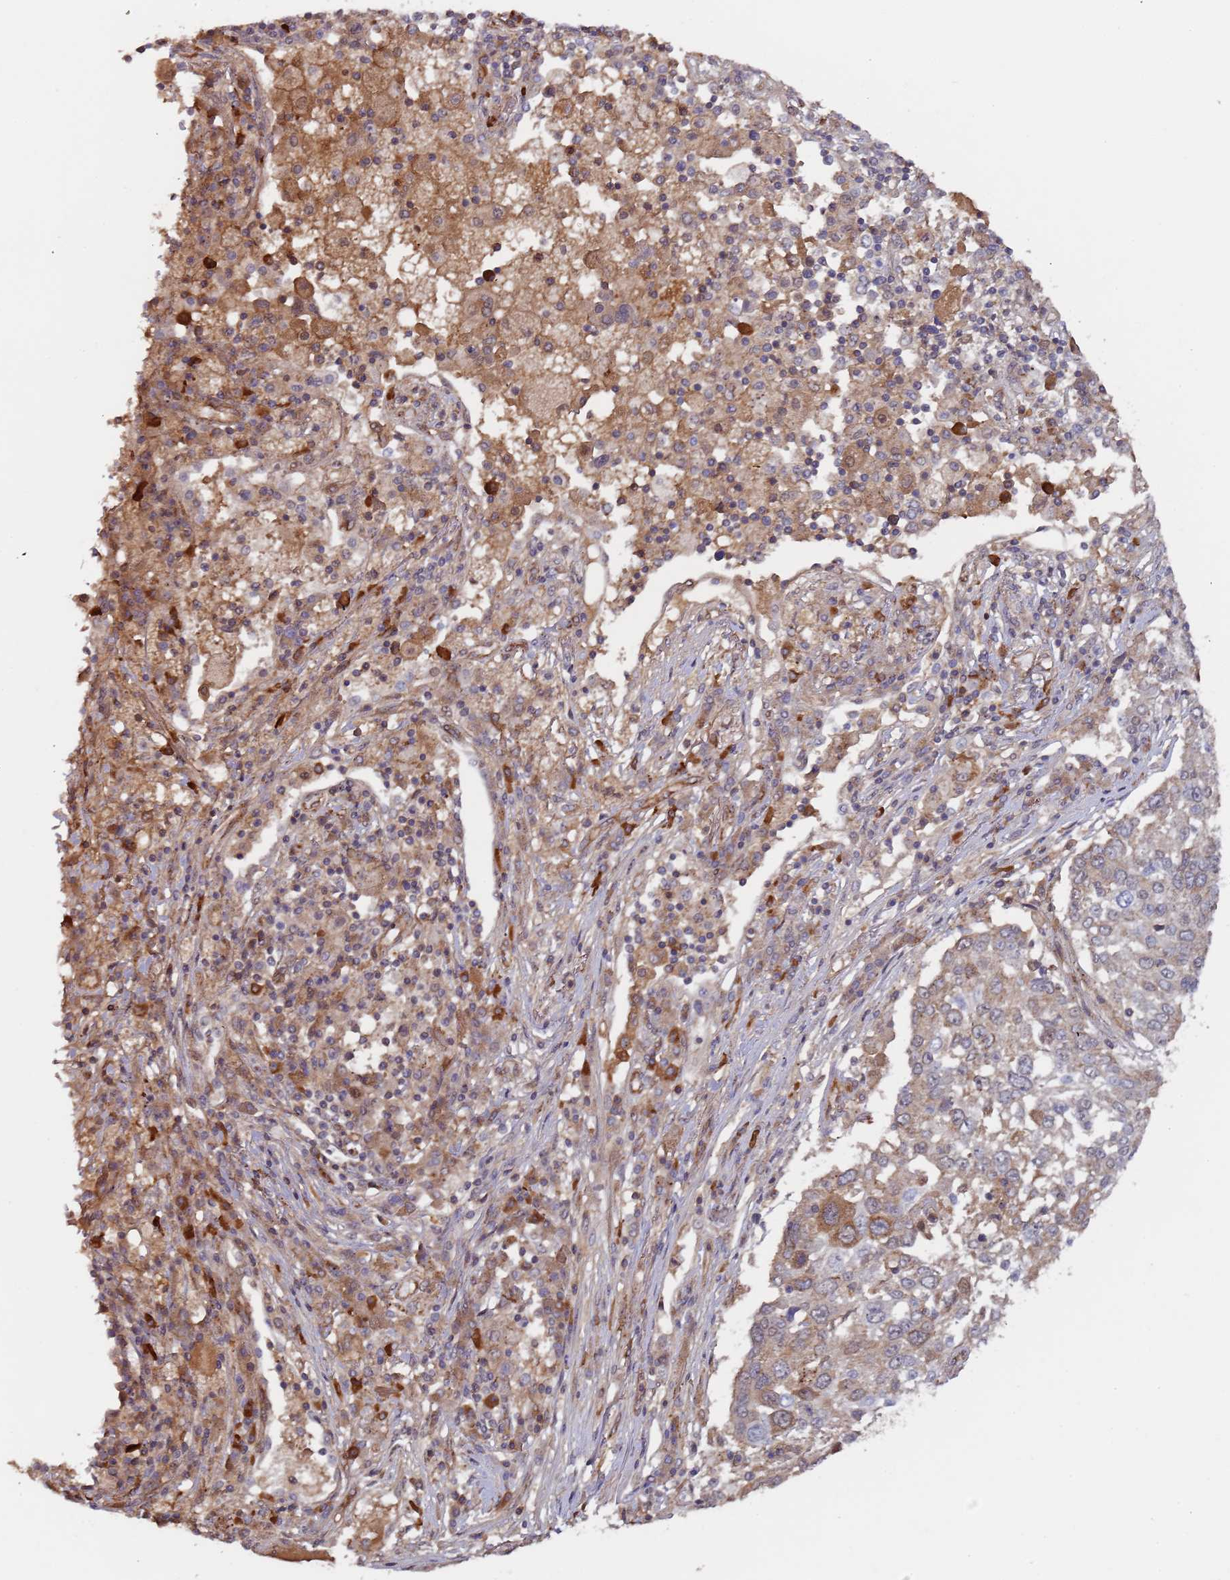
{"staining": {"intensity": "moderate", "quantity": "25%-75%", "location": "cytoplasmic/membranous"}, "tissue": "lung cancer", "cell_type": "Tumor cells", "image_type": "cancer", "snomed": [{"axis": "morphology", "description": "Squamous cell carcinoma, NOS"}, {"axis": "topography", "description": "Lung"}], "caption": "Human lung cancer stained with a protein marker reveals moderate staining in tumor cells.", "gene": "KANSL1L", "patient": {"sex": "male", "age": 65}}